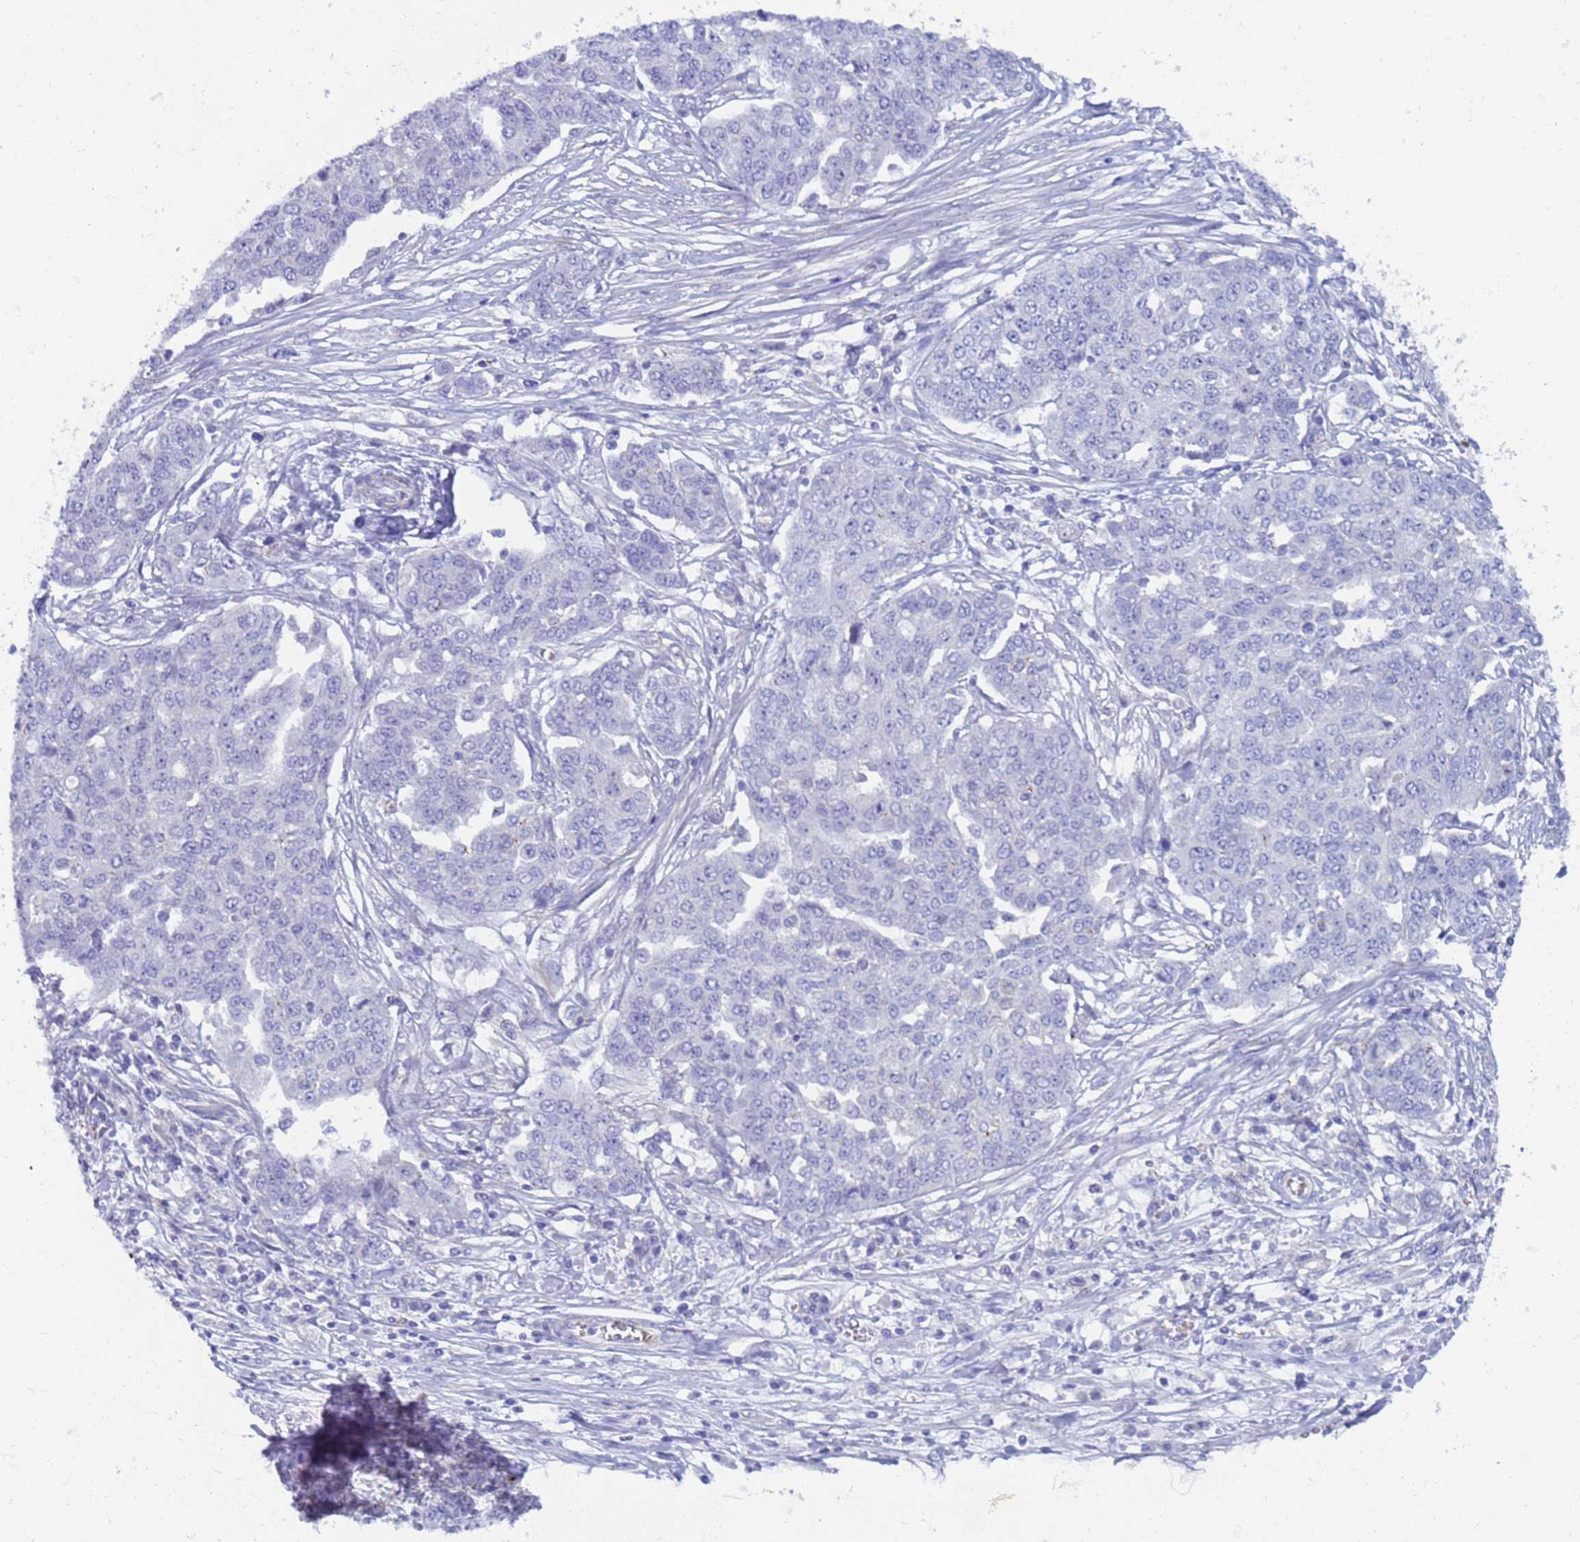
{"staining": {"intensity": "negative", "quantity": "none", "location": "none"}, "tissue": "ovarian cancer", "cell_type": "Tumor cells", "image_type": "cancer", "snomed": [{"axis": "morphology", "description": "Cystadenocarcinoma, serous, NOS"}, {"axis": "topography", "description": "Soft tissue"}, {"axis": "topography", "description": "Ovary"}], "caption": "Immunohistochemical staining of human serous cystadenocarcinoma (ovarian) reveals no significant positivity in tumor cells.", "gene": "KBTBD3", "patient": {"sex": "female", "age": 57}}